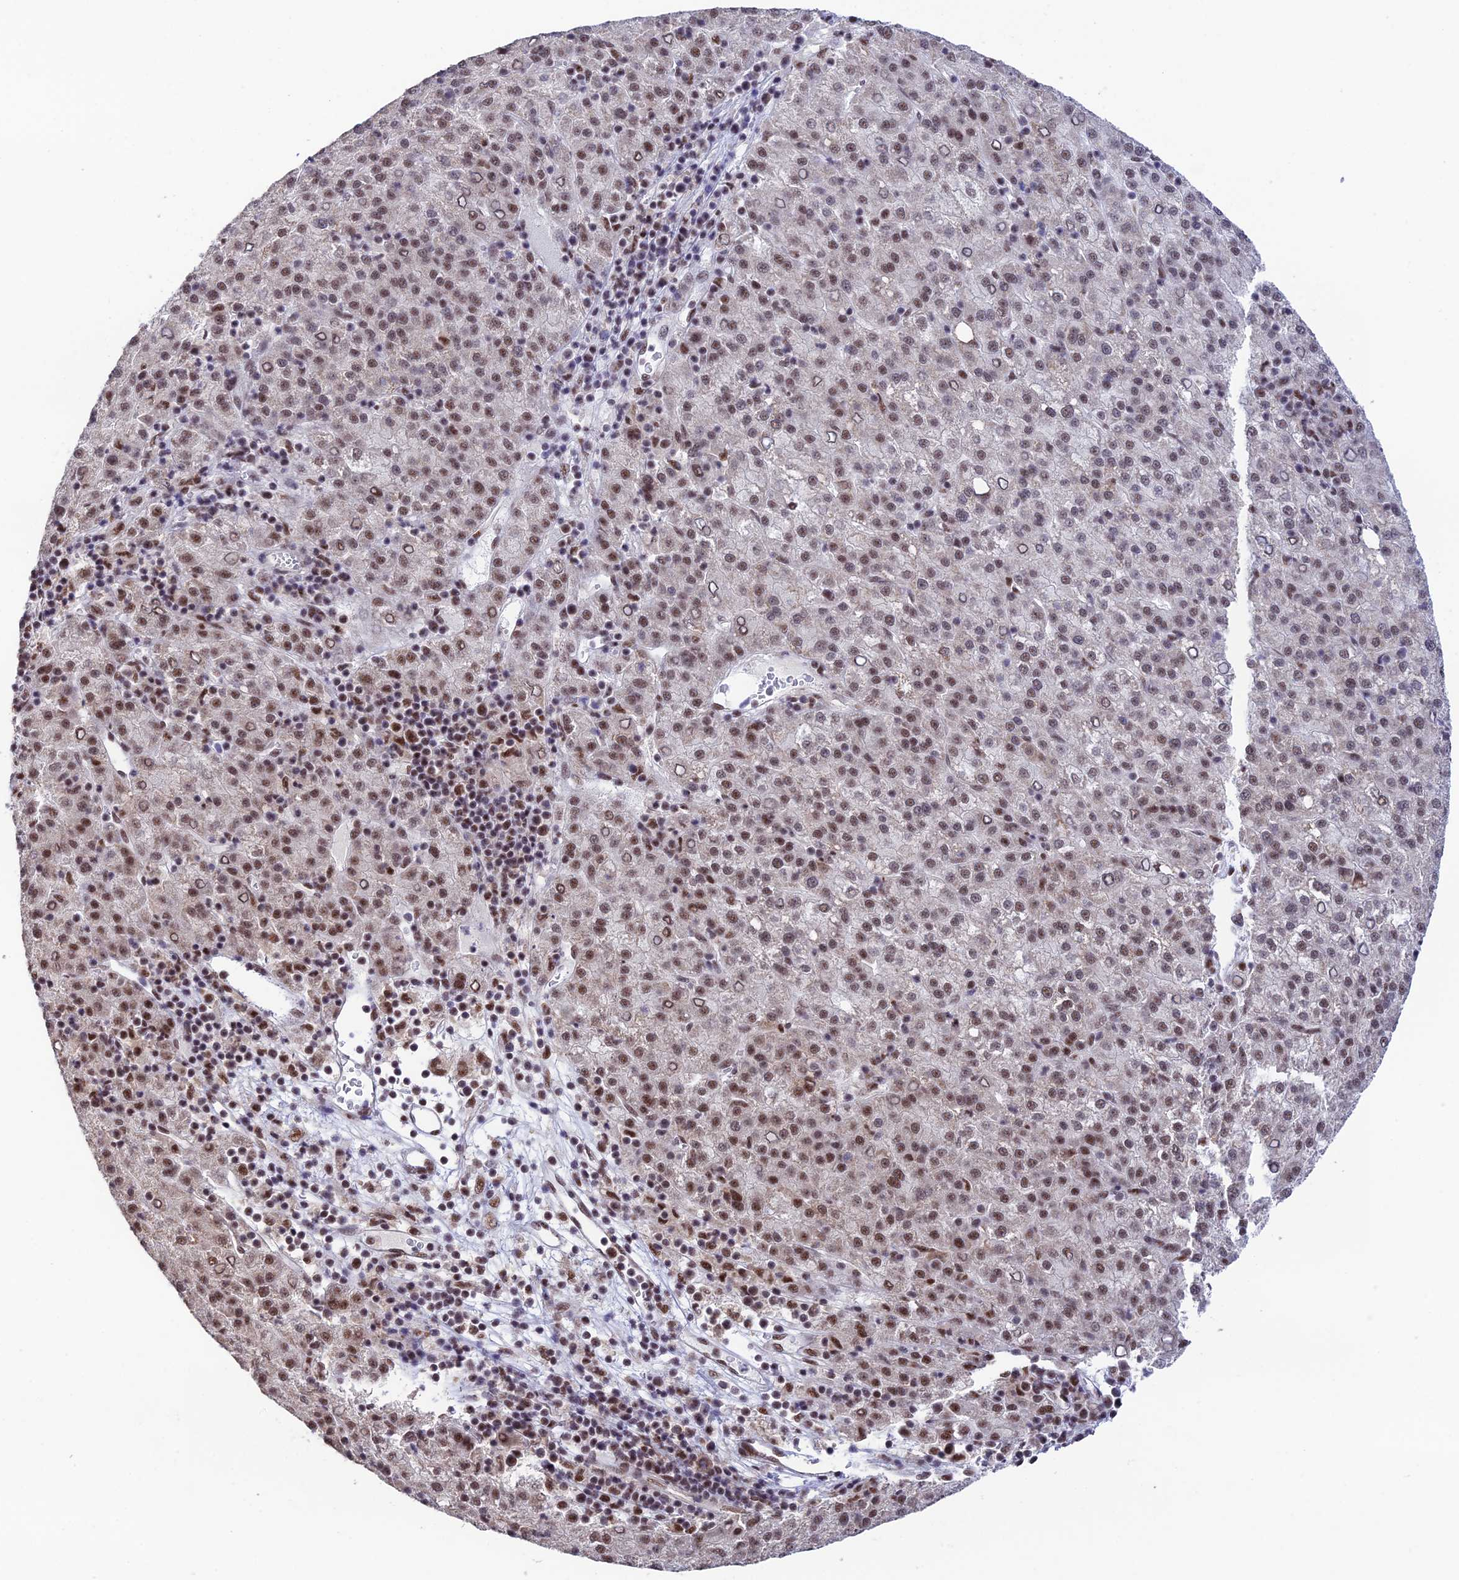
{"staining": {"intensity": "weak", "quantity": ">75%", "location": "nuclear"}, "tissue": "liver cancer", "cell_type": "Tumor cells", "image_type": "cancer", "snomed": [{"axis": "morphology", "description": "Carcinoma, Hepatocellular, NOS"}, {"axis": "topography", "description": "Liver"}], "caption": "Liver hepatocellular carcinoma stained for a protein reveals weak nuclear positivity in tumor cells. (DAB IHC with brightfield microscopy, high magnification).", "gene": "THOC7", "patient": {"sex": "female", "age": 58}}